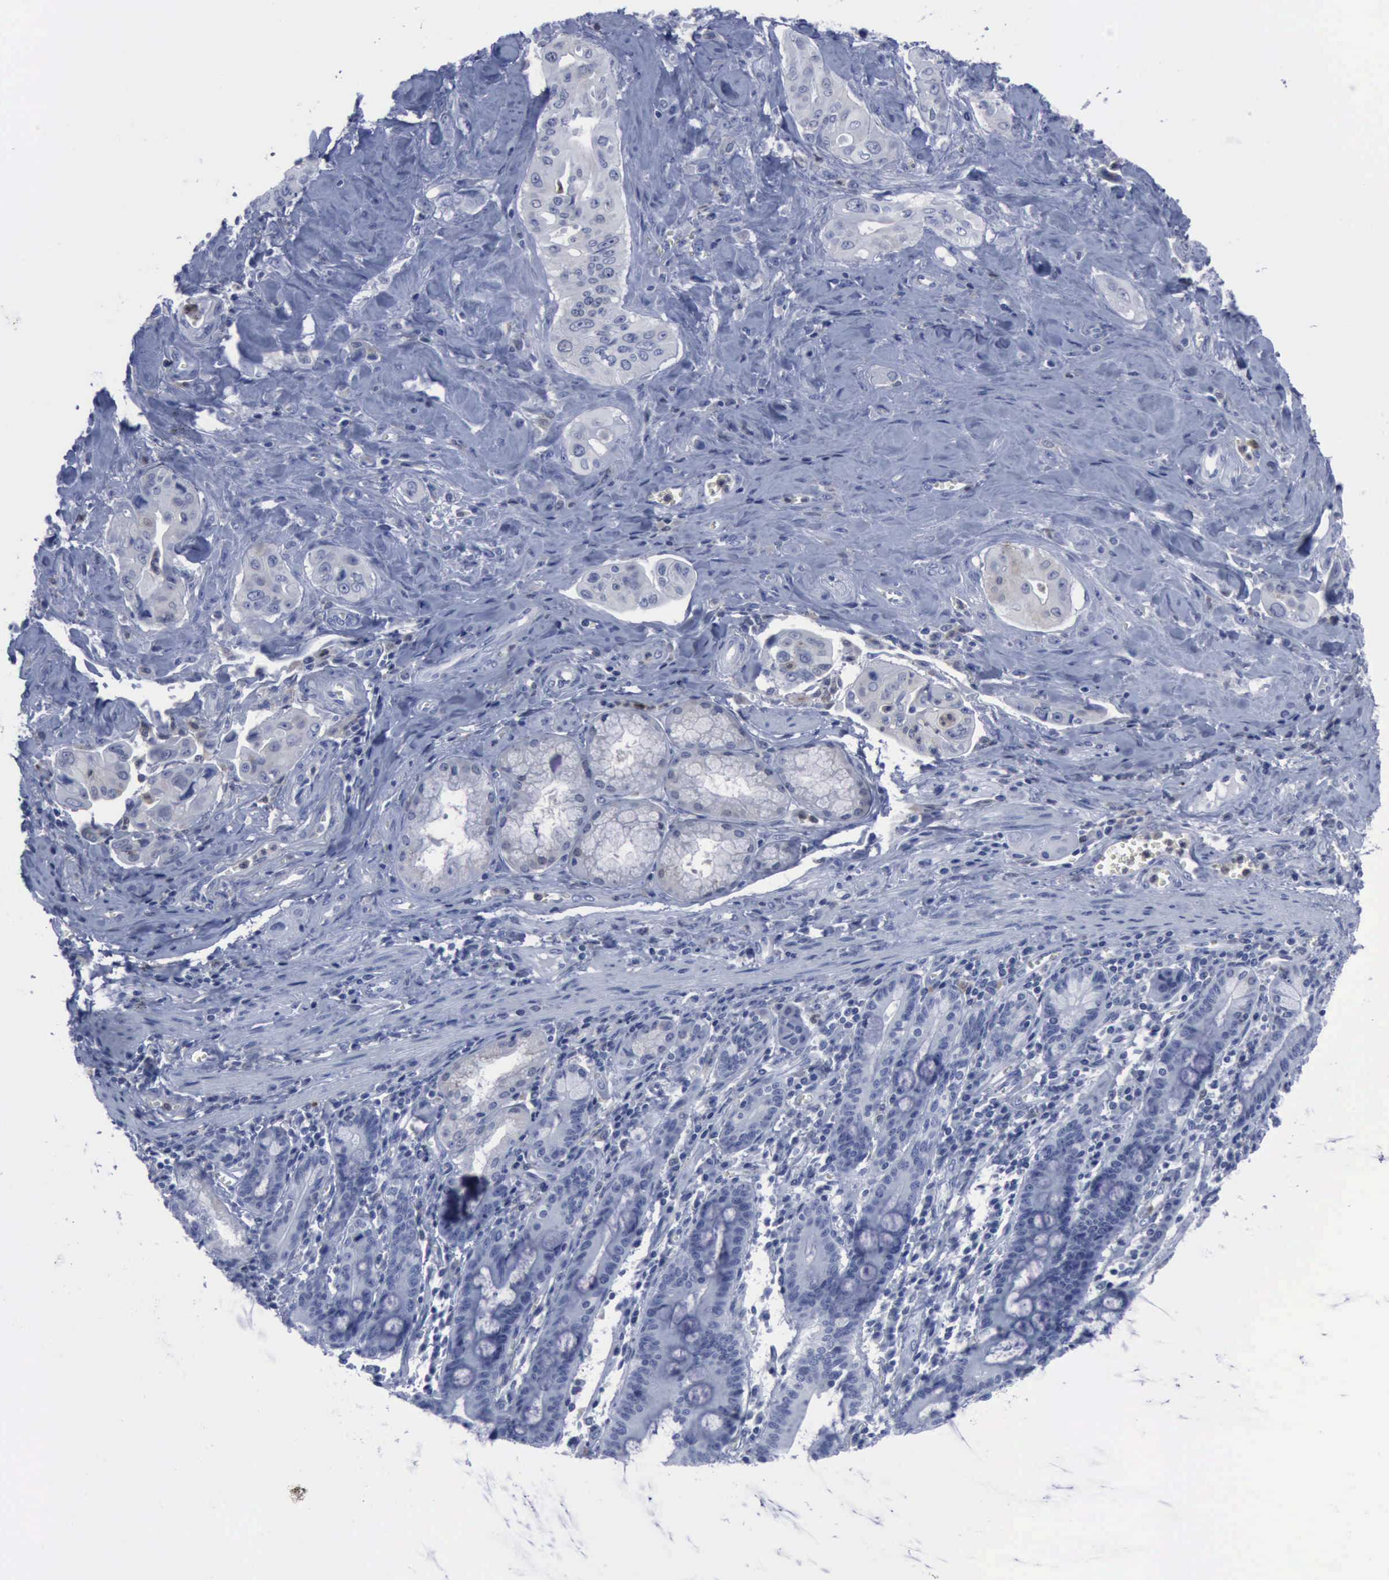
{"staining": {"intensity": "negative", "quantity": "none", "location": "none"}, "tissue": "pancreatic cancer", "cell_type": "Tumor cells", "image_type": "cancer", "snomed": [{"axis": "morphology", "description": "Adenocarcinoma, NOS"}, {"axis": "topography", "description": "Pancreas"}], "caption": "Tumor cells are negative for brown protein staining in adenocarcinoma (pancreatic).", "gene": "CSTA", "patient": {"sex": "male", "age": 77}}